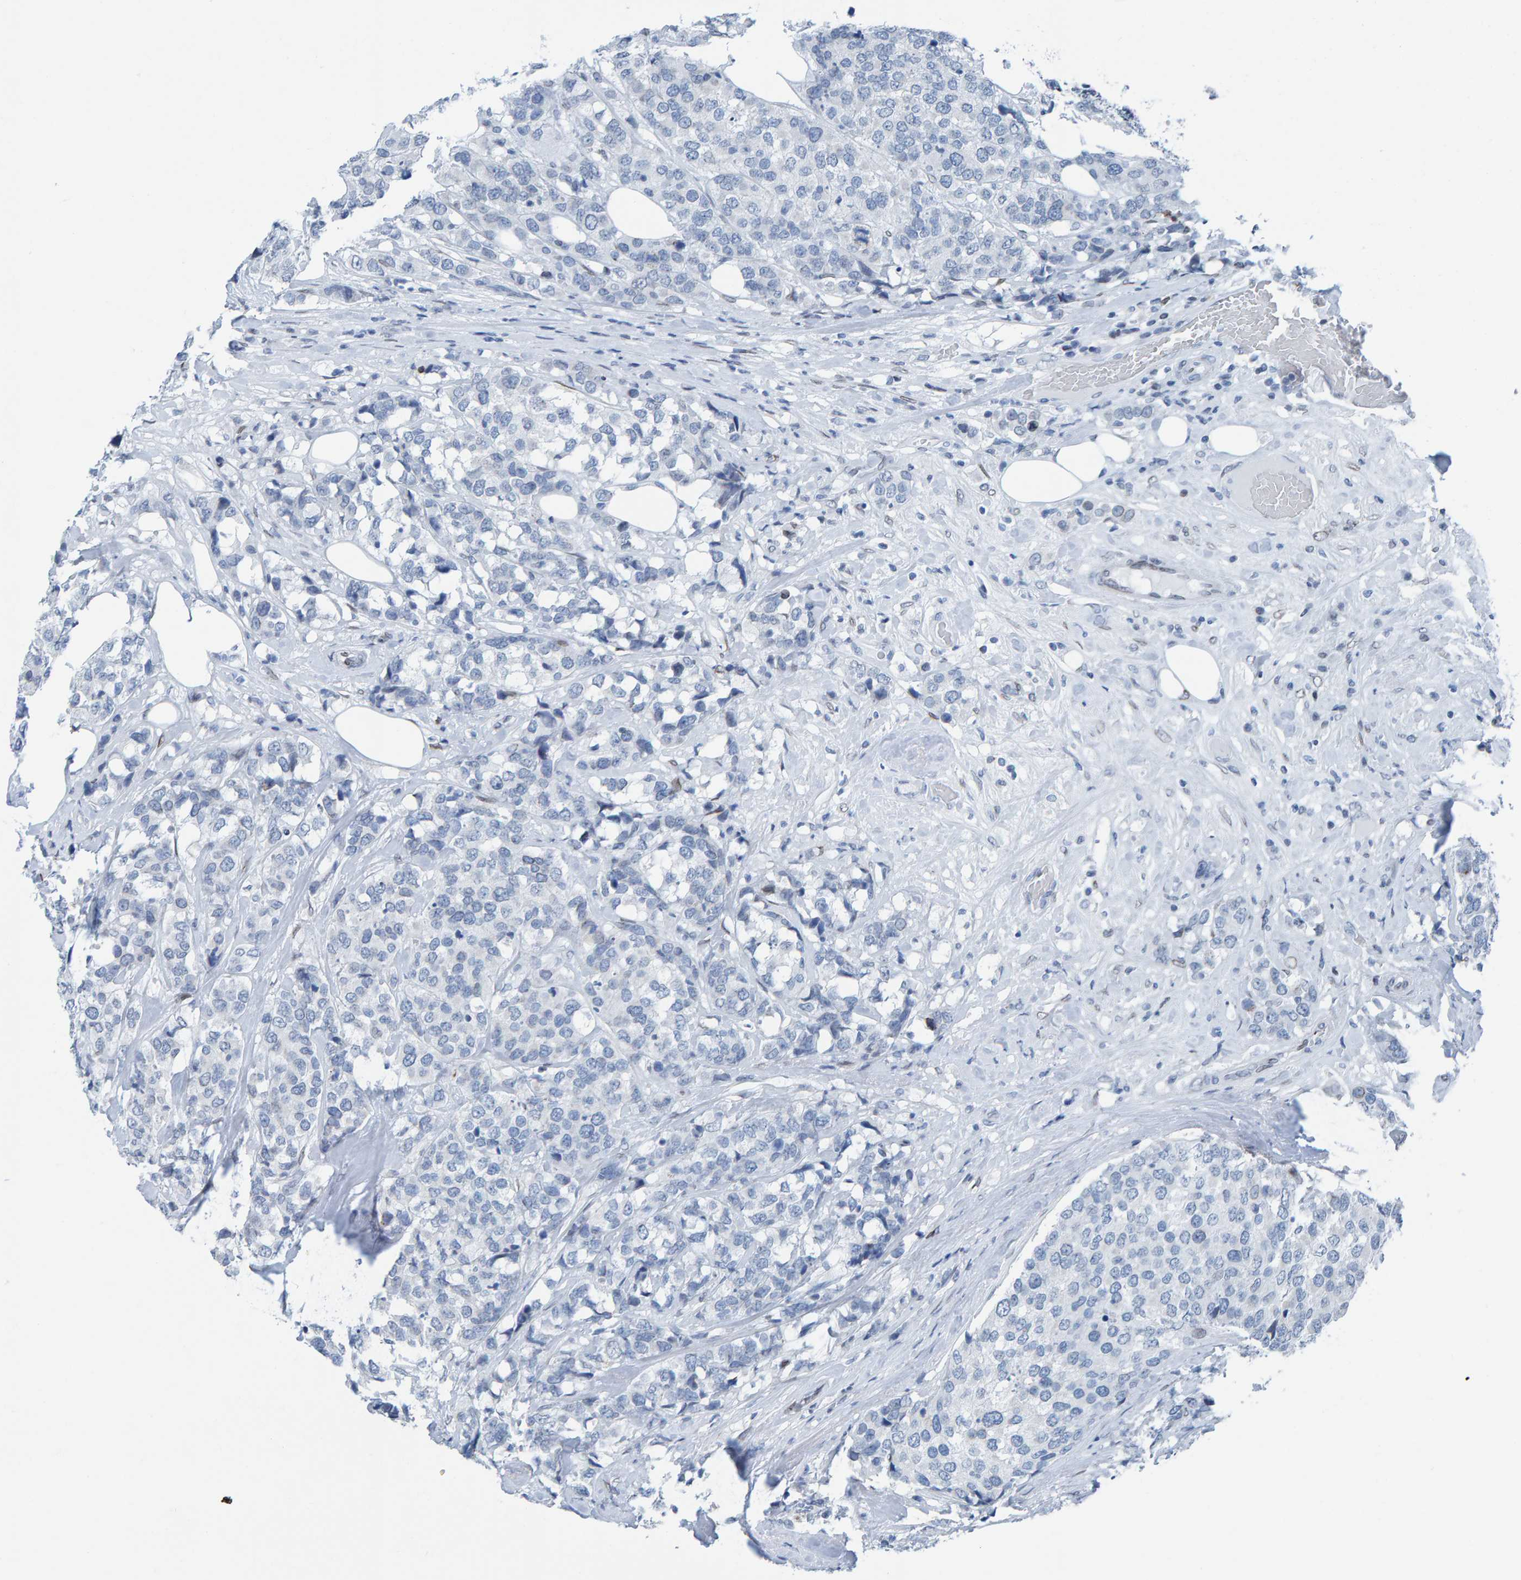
{"staining": {"intensity": "negative", "quantity": "none", "location": "none"}, "tissue": "breast cancer", "cell_type": "Tumor cells", "image_type": "cancer", "snomed": [{"axis": "morphology", "description": "Lobular carcinoma"}, {"axis": "topography", "description": "Breast"}], "caption": "Immunohistochemistry image of lobular carcinoma (breast) stained for a protein (brown), which reveals no staining in tumor cells.", "gene": "LMNB2", "patient": {"sex": "female", "age": 59}}